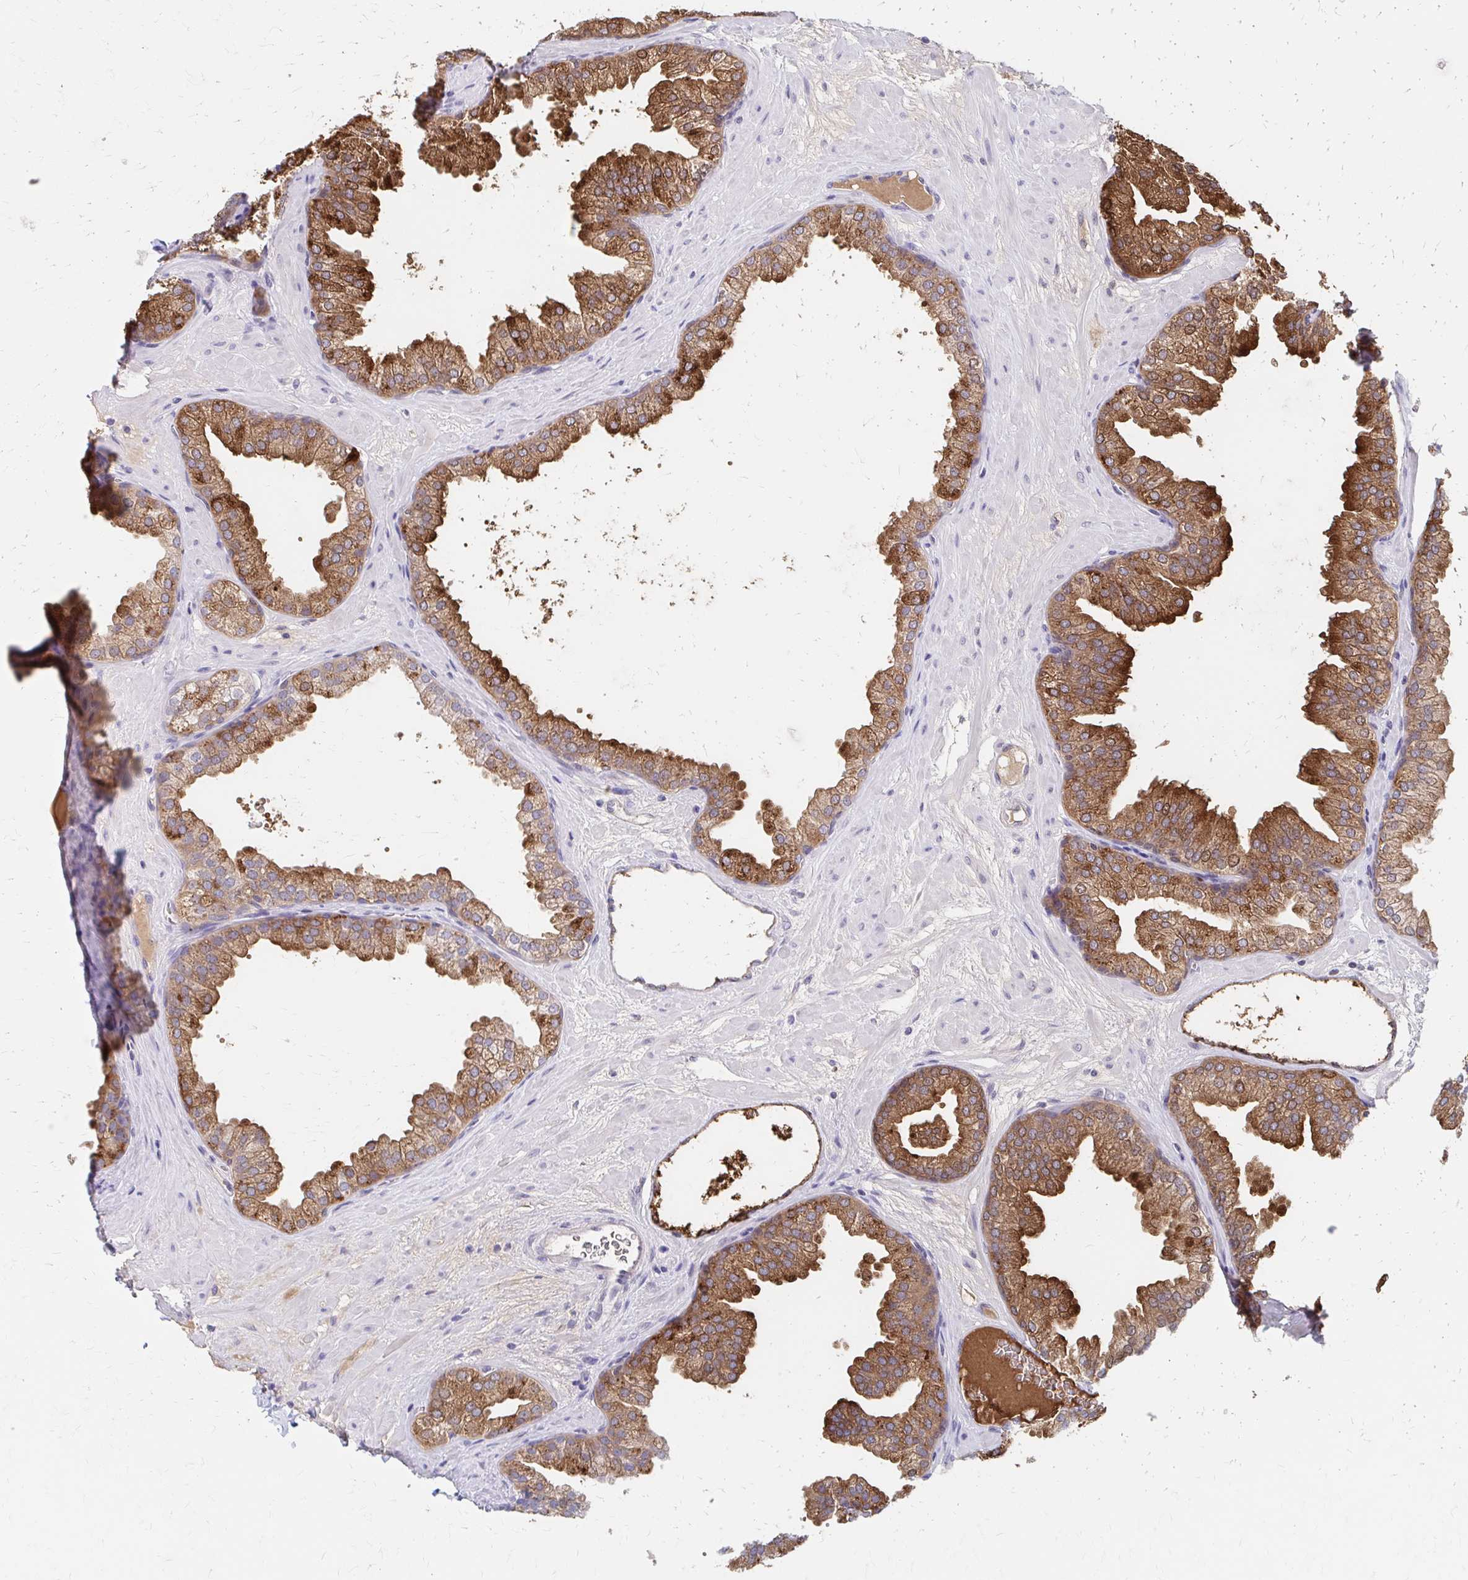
{"staining": {"intensity": "moderate", "quantity": ">75%", "location": "cytoplasmic/membranous,nuclear"}, "tissue": "prostate", "cell_type": "Glandular cells", "image_type": "normal", "snomed": [{"axis": "morphology", "description": "Normal tissue, NOS"}, {"axis": "topography", "description": "Prostate"}], "caption": "The photomicrograph exhibits a brown stain indicating the presence of a protein in the cytoplasmic/membranous,nuclear of glandular cells in prostate.", "gene": "AZGP1", "patient": {"sex": "male", "age": 37}}